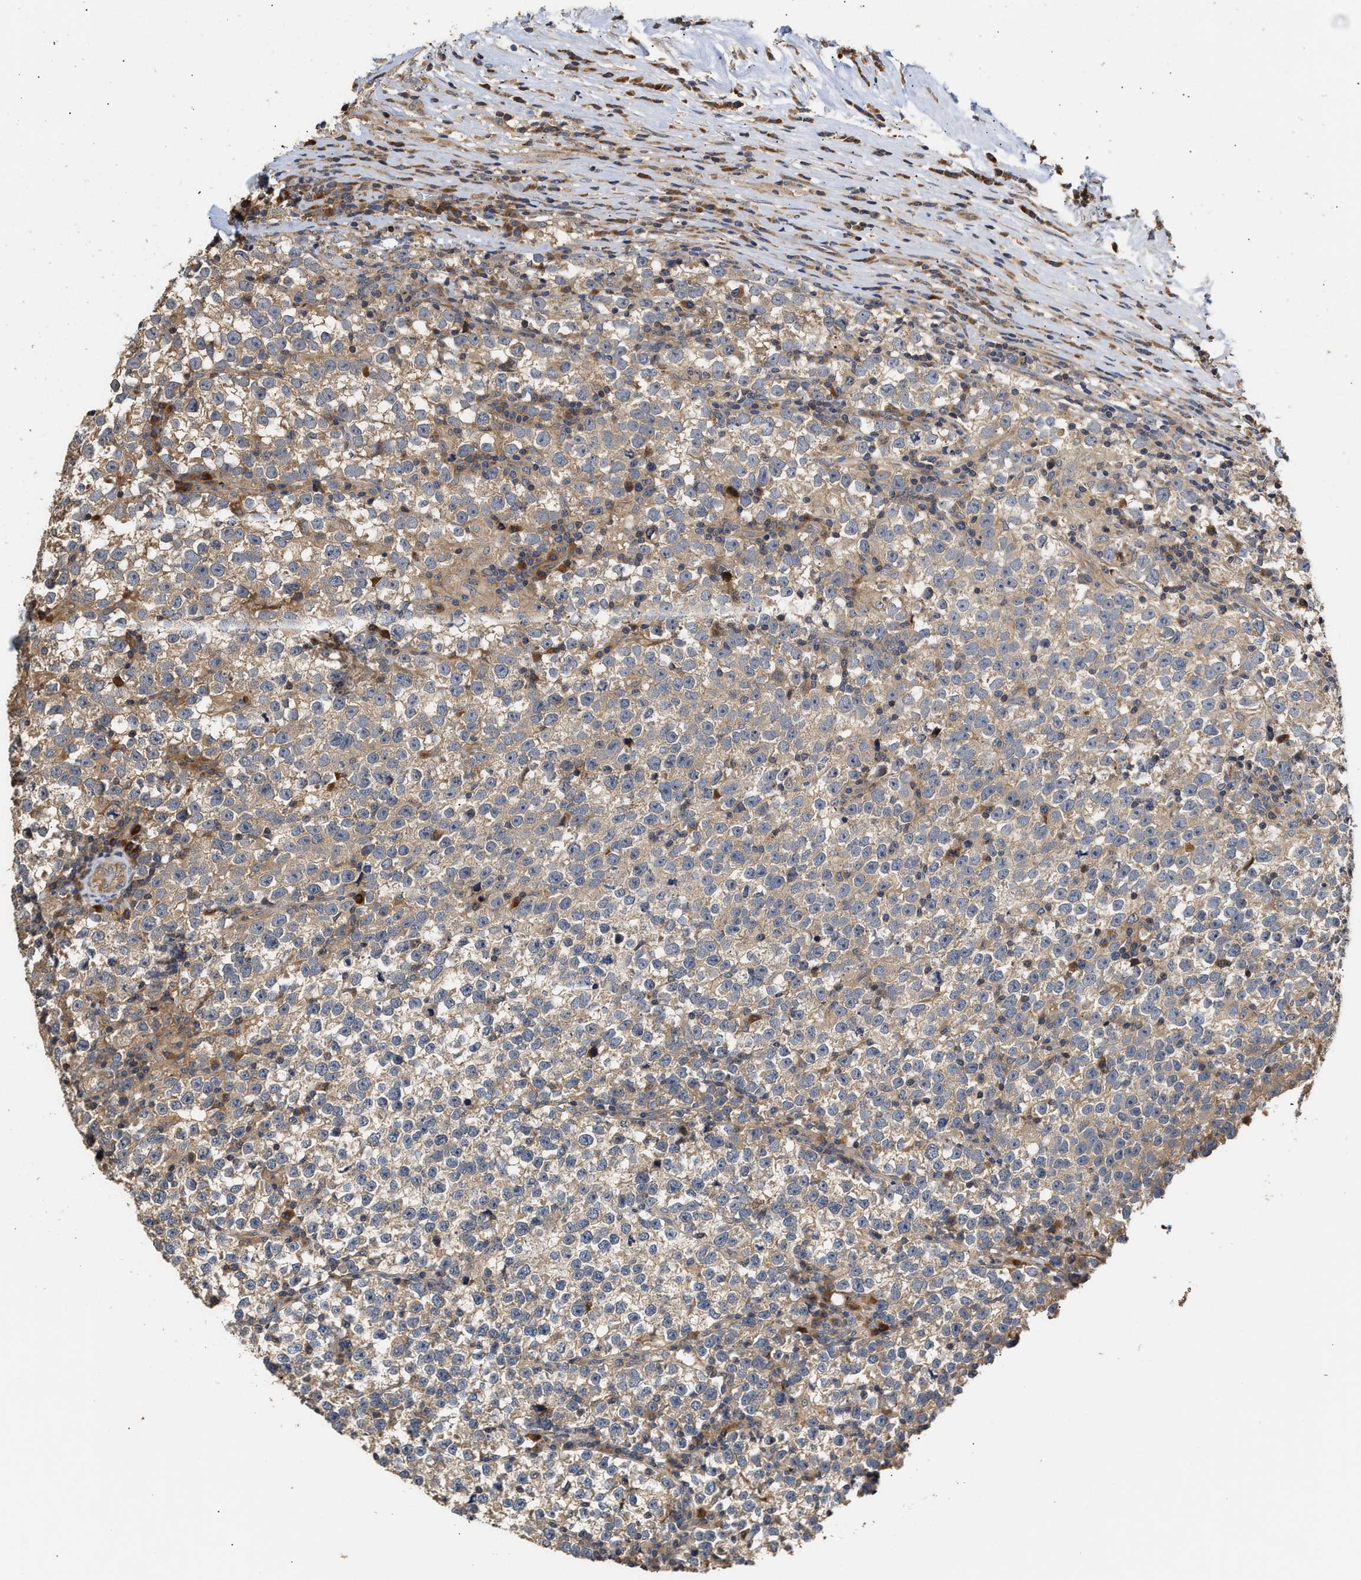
{"staining": {"intensity": "weak", "quantity": ">75%", "location": "cytoplasmic/membranous"}, "tissue": "testis cancer", "cell_type": "Tumor cells", "image_type": "cancer", "snomed": [{"axis": "morphology", "description": "Normal tissue, NOS"}, {"axis": "morphology", "description": "Seminoma, NOS"}, {"axis": "topography", "description": "Testis"}], "caption": "The image shows a brown stain indicating the presence of a protein in the cytoplasmic/membranous of tumor cells in testis cancer.", "gene": "CLIP2", "patient": {"sex": "male", "age": 43}}